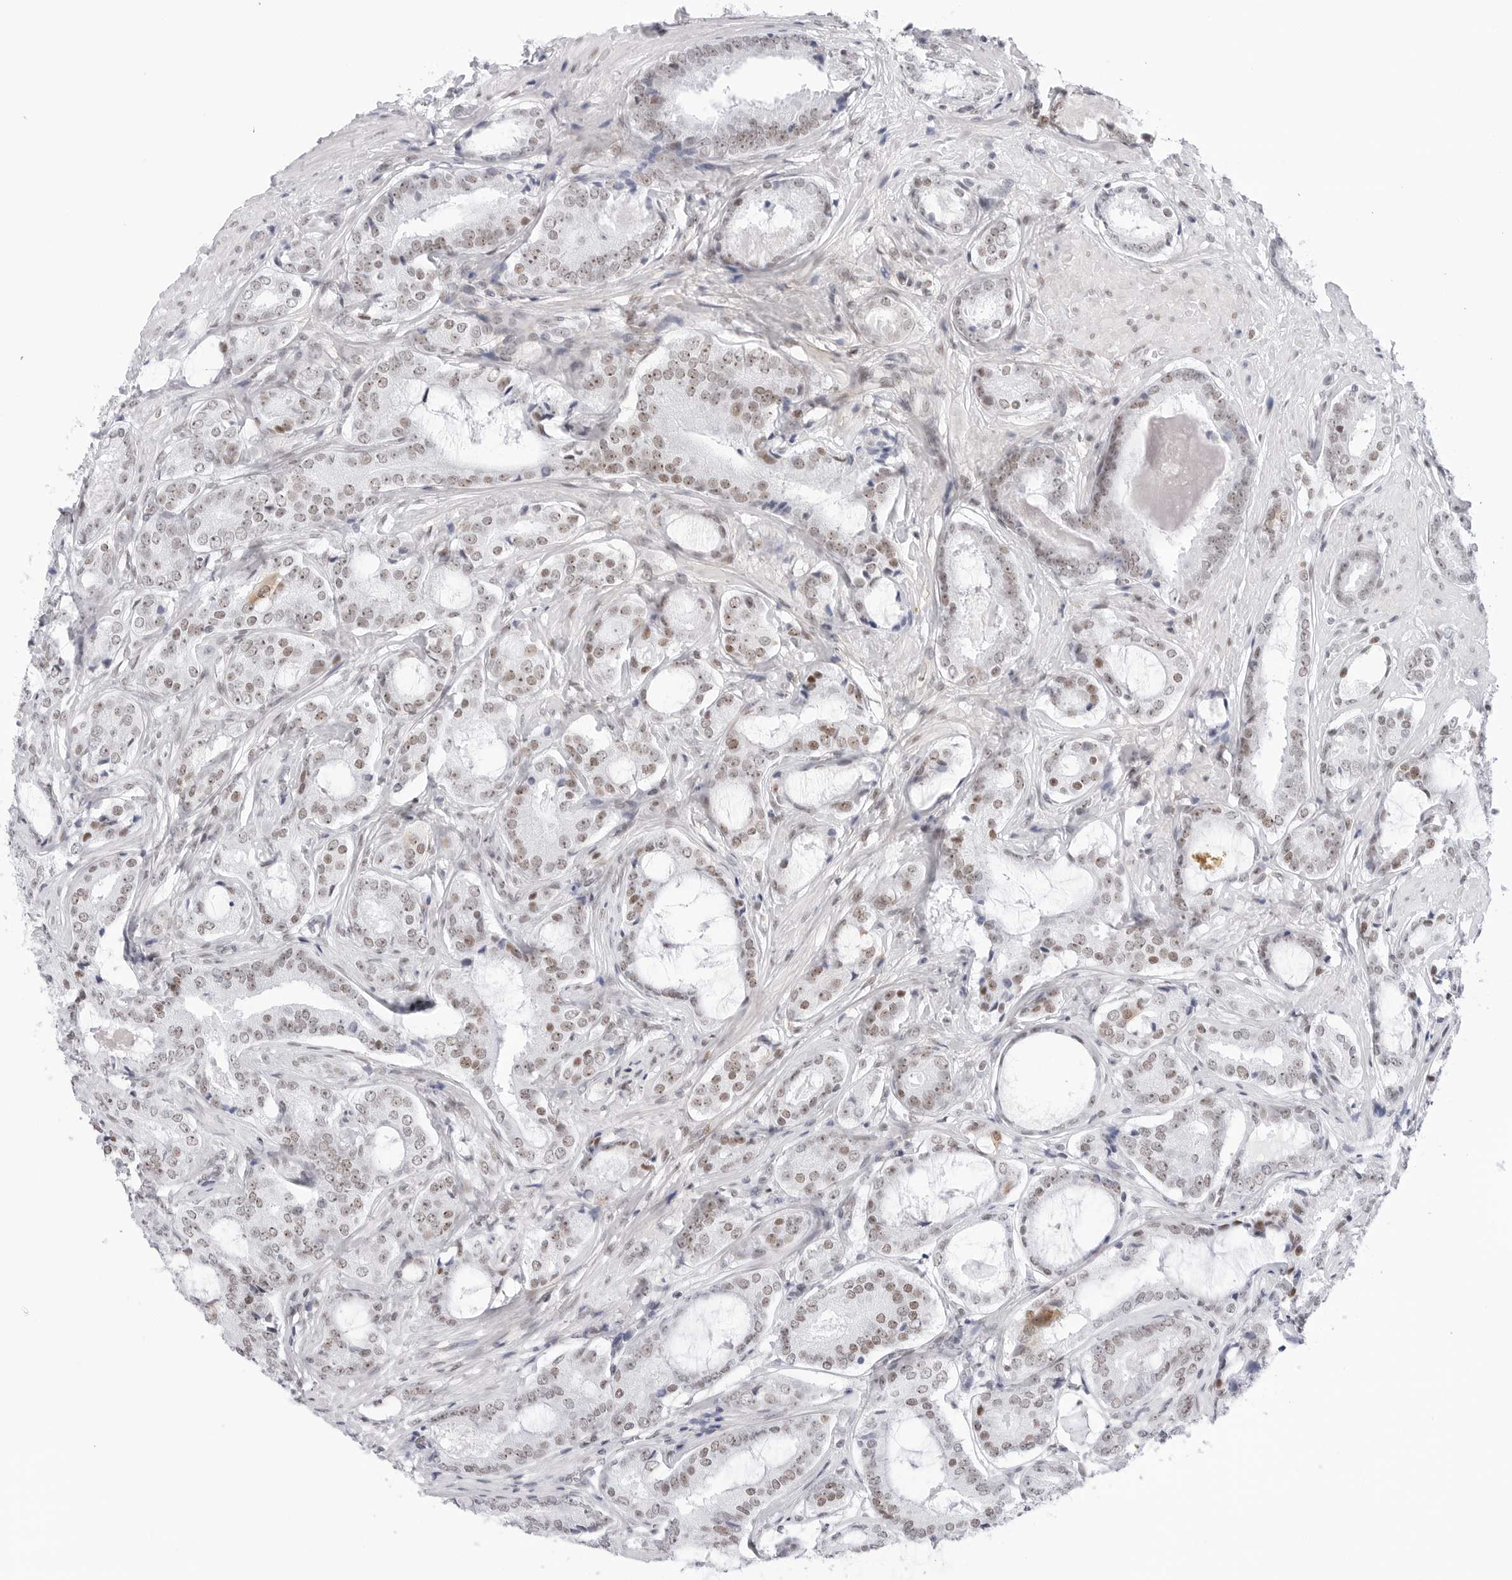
{"staining": {"intensity": "moderate", "quantity": "<25%", "location": "nuclear"}, "tissue": "prostate cancer", "cell_type": "Tumor cells", "image_type": "cancer", "snomed": [{"axis": "morphology", "description": "Adenocarcinoma, High grade"}, {"axis": "topography", "description": "Prostate"}], "caption": "The histopathology image demonstrates immunohistochemical staining of prostate cancer. There is moderate nuclear positivity is appreciated in about <25% of tumor cells. Using DAB (3,3'-diaminobenzidine) (brown) and hematoxylin (blue) stains, captured at high magnification using brightfield microscopy.", "gene": "C1orf162", "patient": {"sex": "male", "age": 73}}